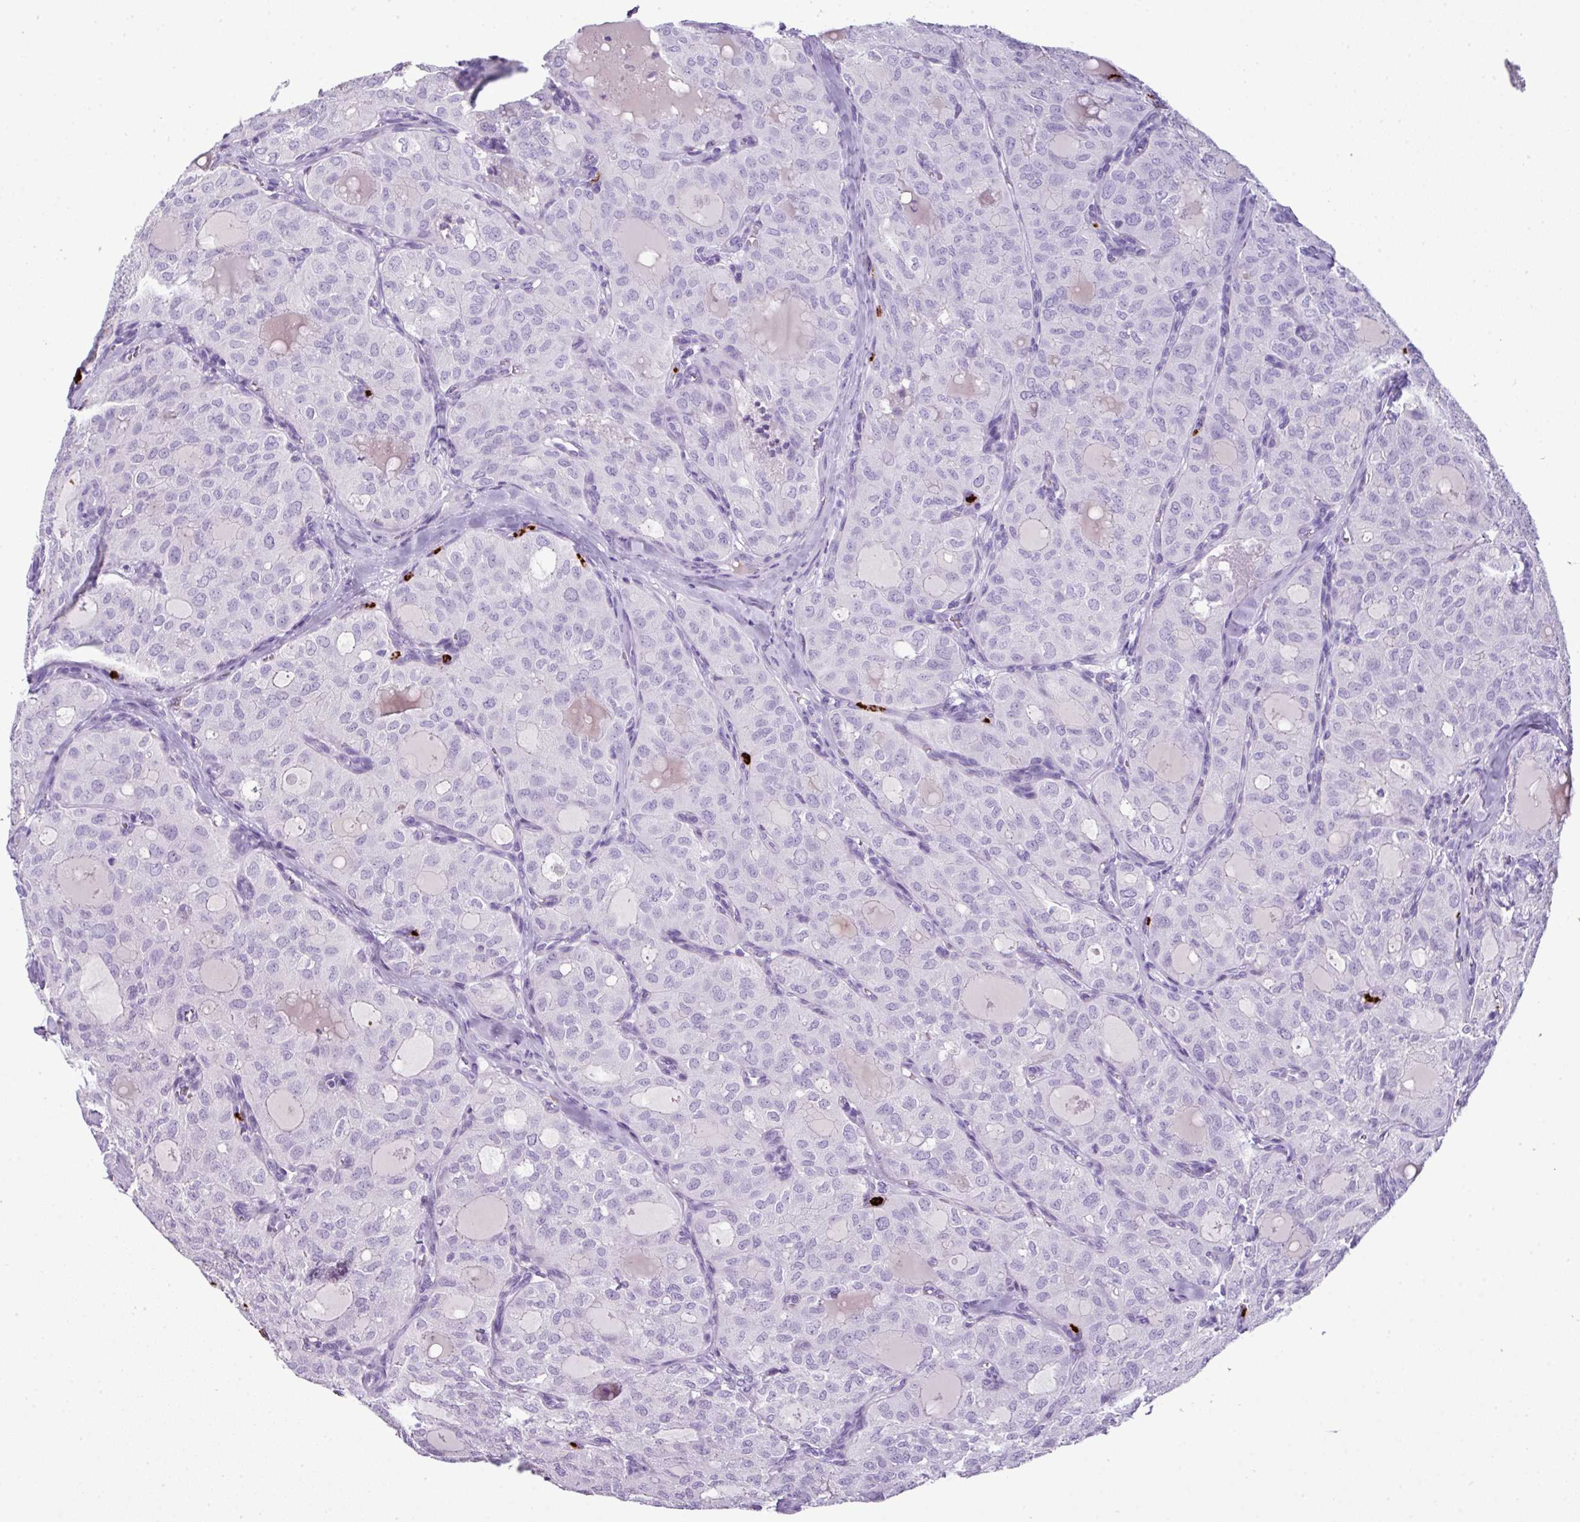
{"staining": {"intensity": "negative", "quantity": "none", "location": "none"}, "tissue": "thyroid cancer", "cell_type": "Tumor cells", "image_type": "cancer", "snomed": [{"axis": "morphology", "description": "Follicular adenoma carcinoma, NOS"}, {"axis": "topography", "description": "Thyroid gland"}], "caption": "An IHC histopathology image of thyroid follicular adenoma carcinoma is shown. There is no staining in tumor cells of thyroid follicular adenoma carcinoma. (Stains: DAB (3,3'-diaminobenzidine) immunohistochemistry (IHC) with hematoxylin counter stain, Microscopy: brightfield microscopy at high magnification).", "gene": "CTSG", "patient": {"sex": "male", "age": 75}}